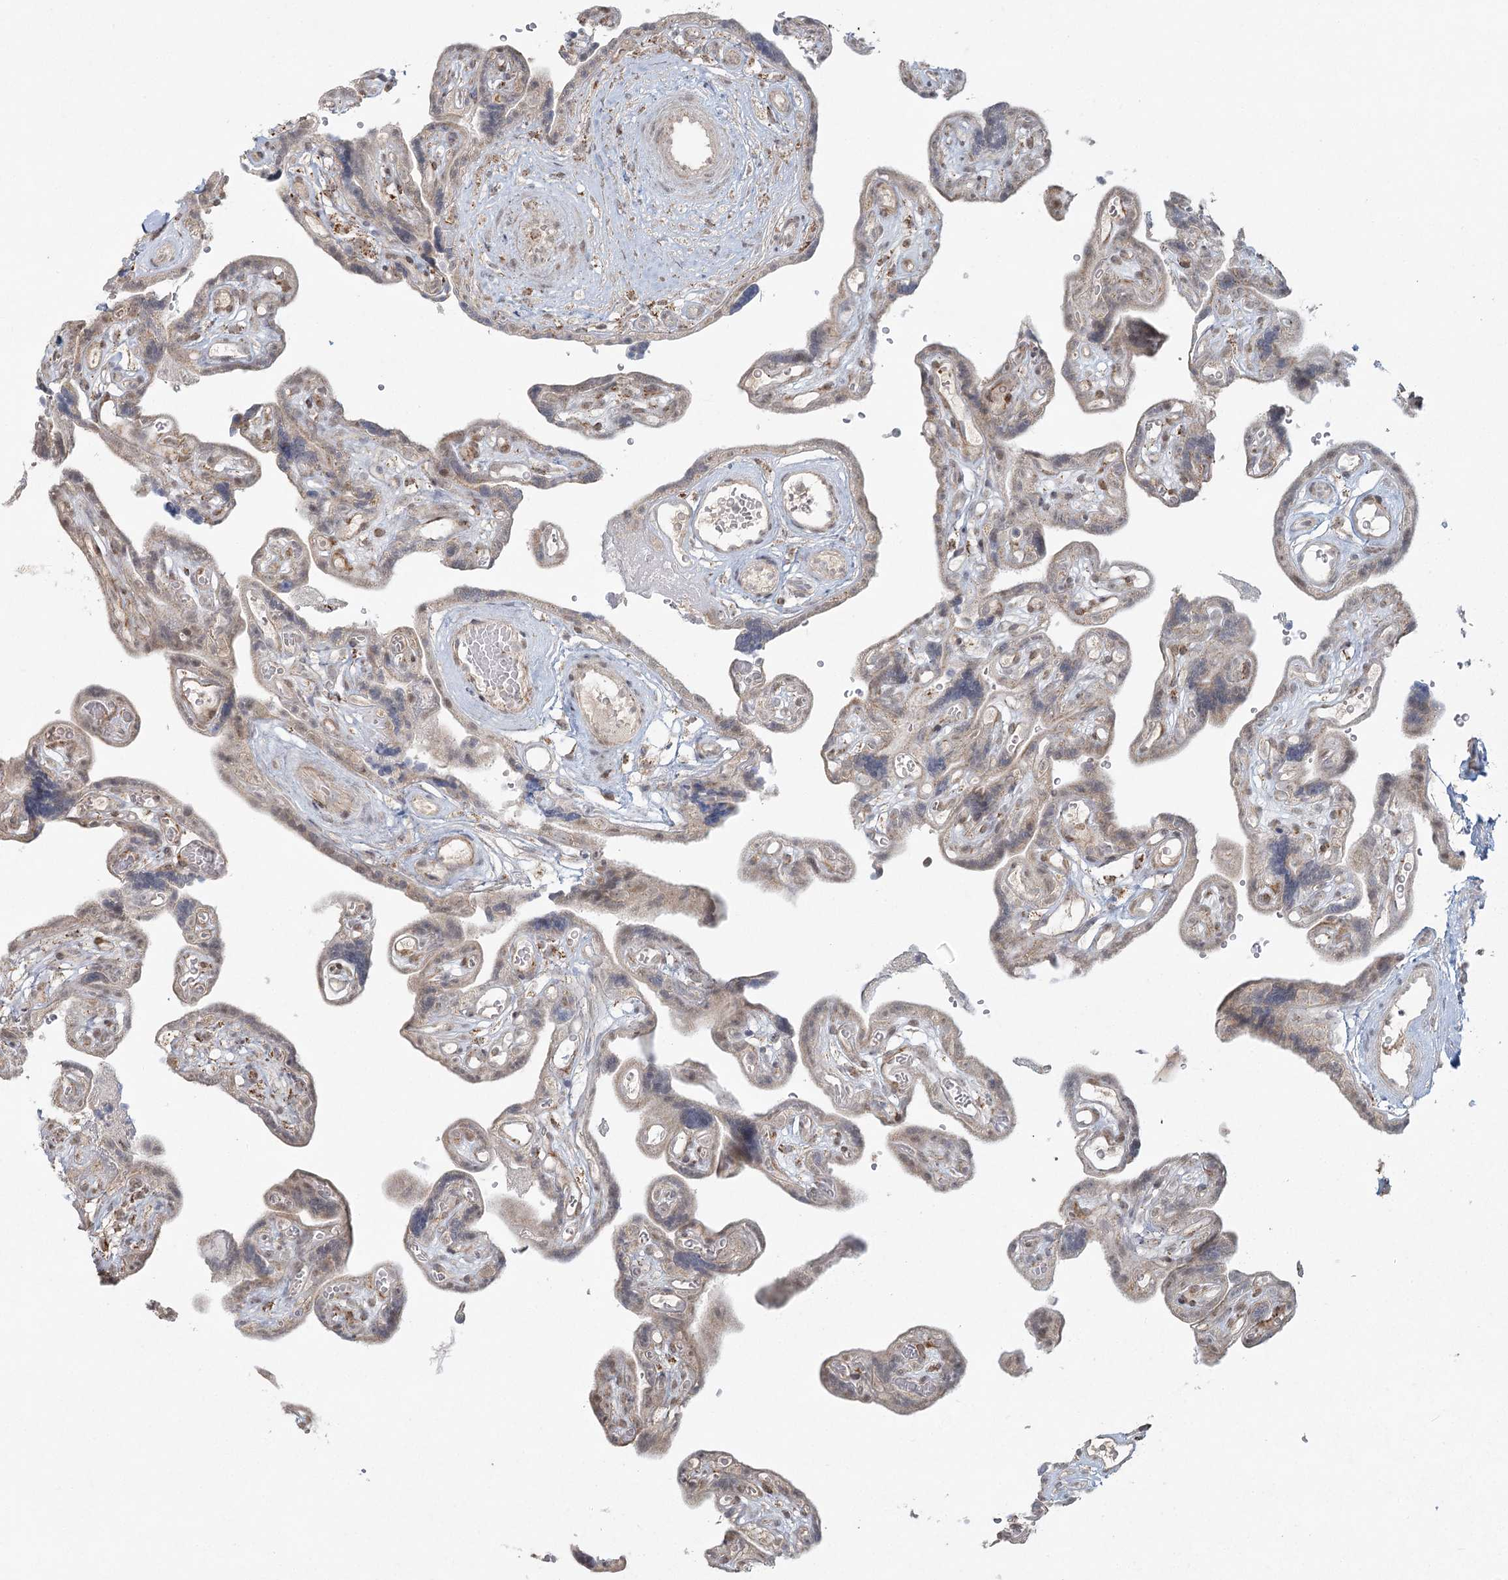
{"staining": {"intensity": "moderate", "quantity": ">75%", "location": "cytoplasmic/membranous,nuclear"}, "tissue": "placenta", "cell_type": "Decidual cells", "image_type": "normal", "snomed": [{"axis": "morphology", "description": "Normal tissue, NOS"}, {"axis": "topography", "description": "Placenta"}], "caption": "Immunohistochemistry (IHC) (DAB (3,3'-diaminobenzidine)) staining of benign placenta reveals moderate cytoplasmic/membranous,nuclear protein positivity in approximately >75% of decidual cells.", "gene": "LACTB", "patient": {"sex": "female", "age": 30}}